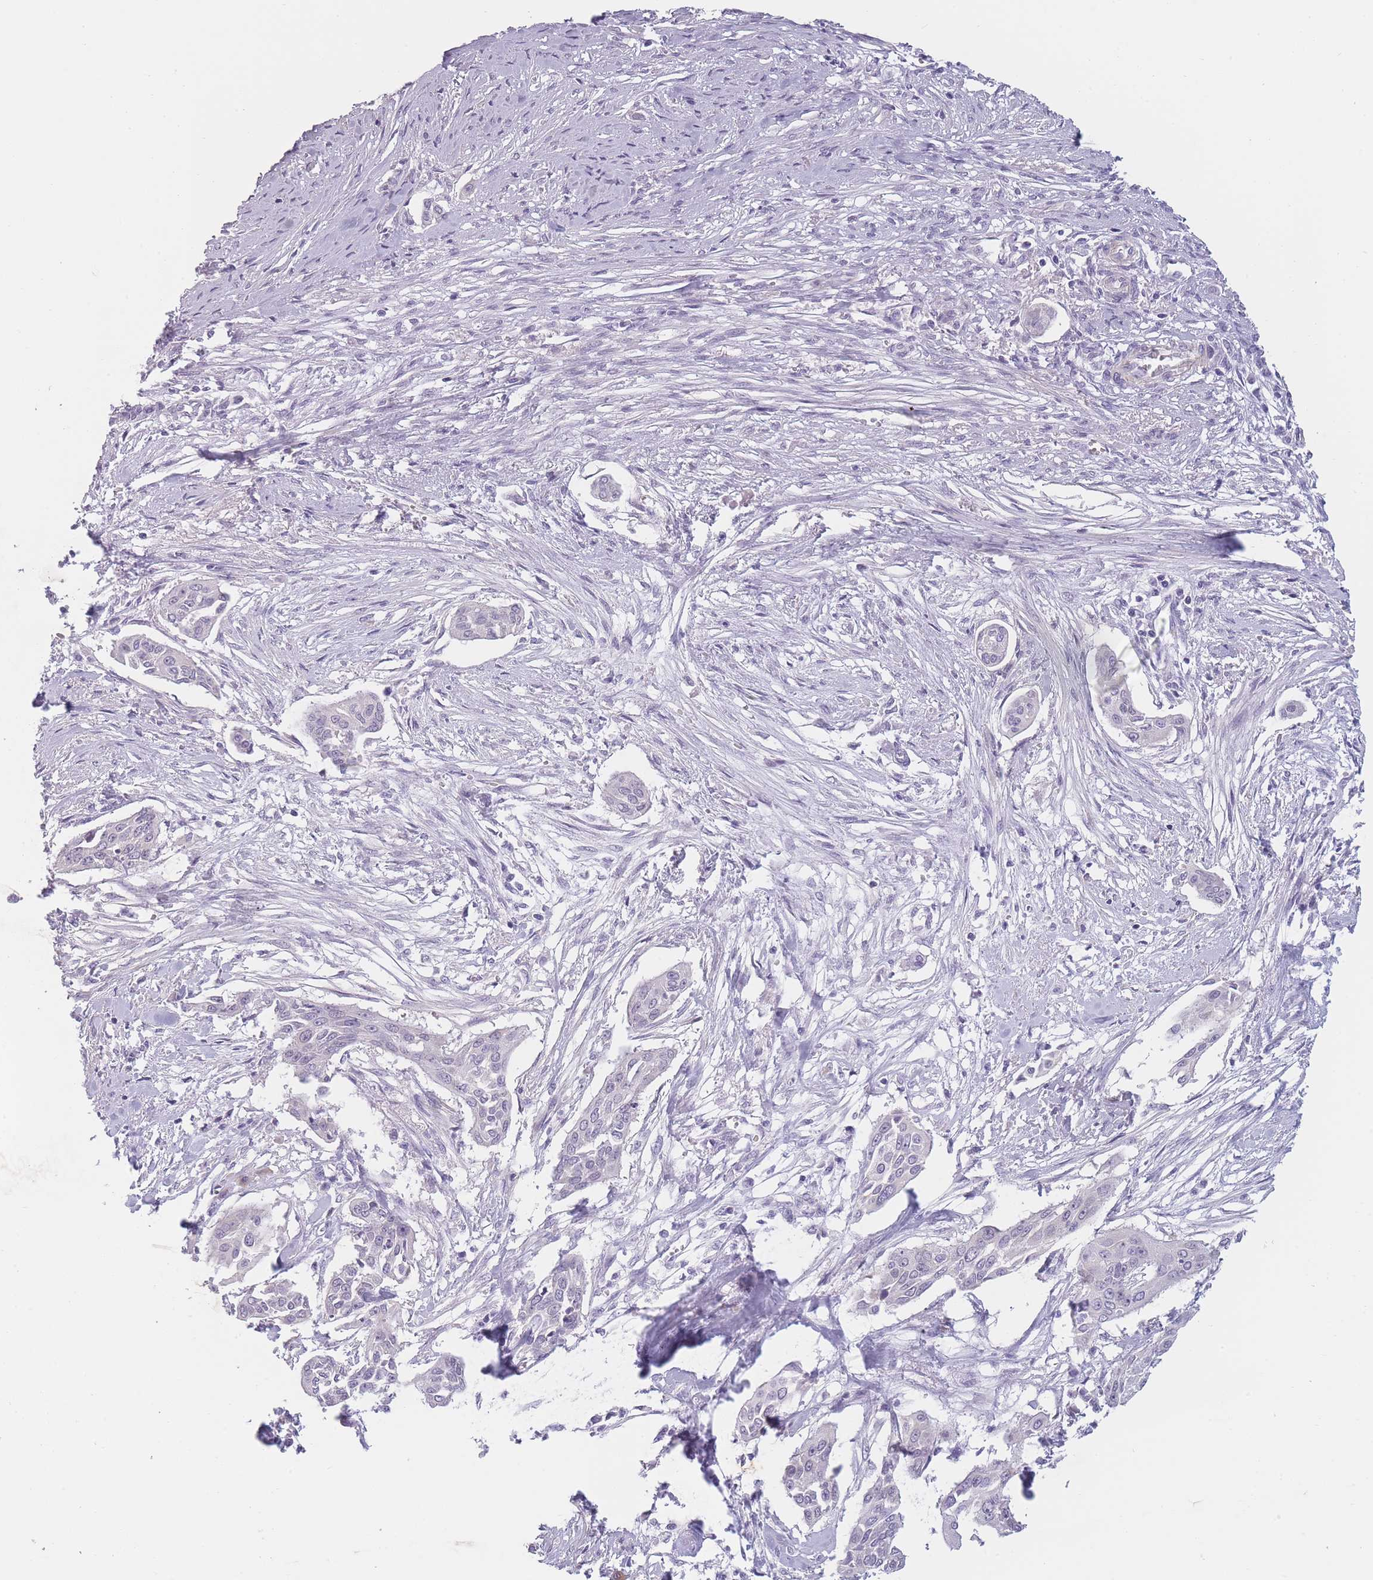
{"staining": {"intensity": "negative", "quantity": "none", "location": "none"}, "tissue": "cervical cancer", "cell_type": "Tumor cells", "image_type": "cancer", "snomed": [{"axis": "morphology", "description": "Squamous cell carcinoma, NOS"}, {"axis": "topography", "description": "Cervix"}], "caption": "Squamous cell carcinoma (cervical) was stained to show a protein in brown. There is no significant staining in tumor cells.", "gene": "TMEM236", "patient": {"sex": "female", "age": 44}}